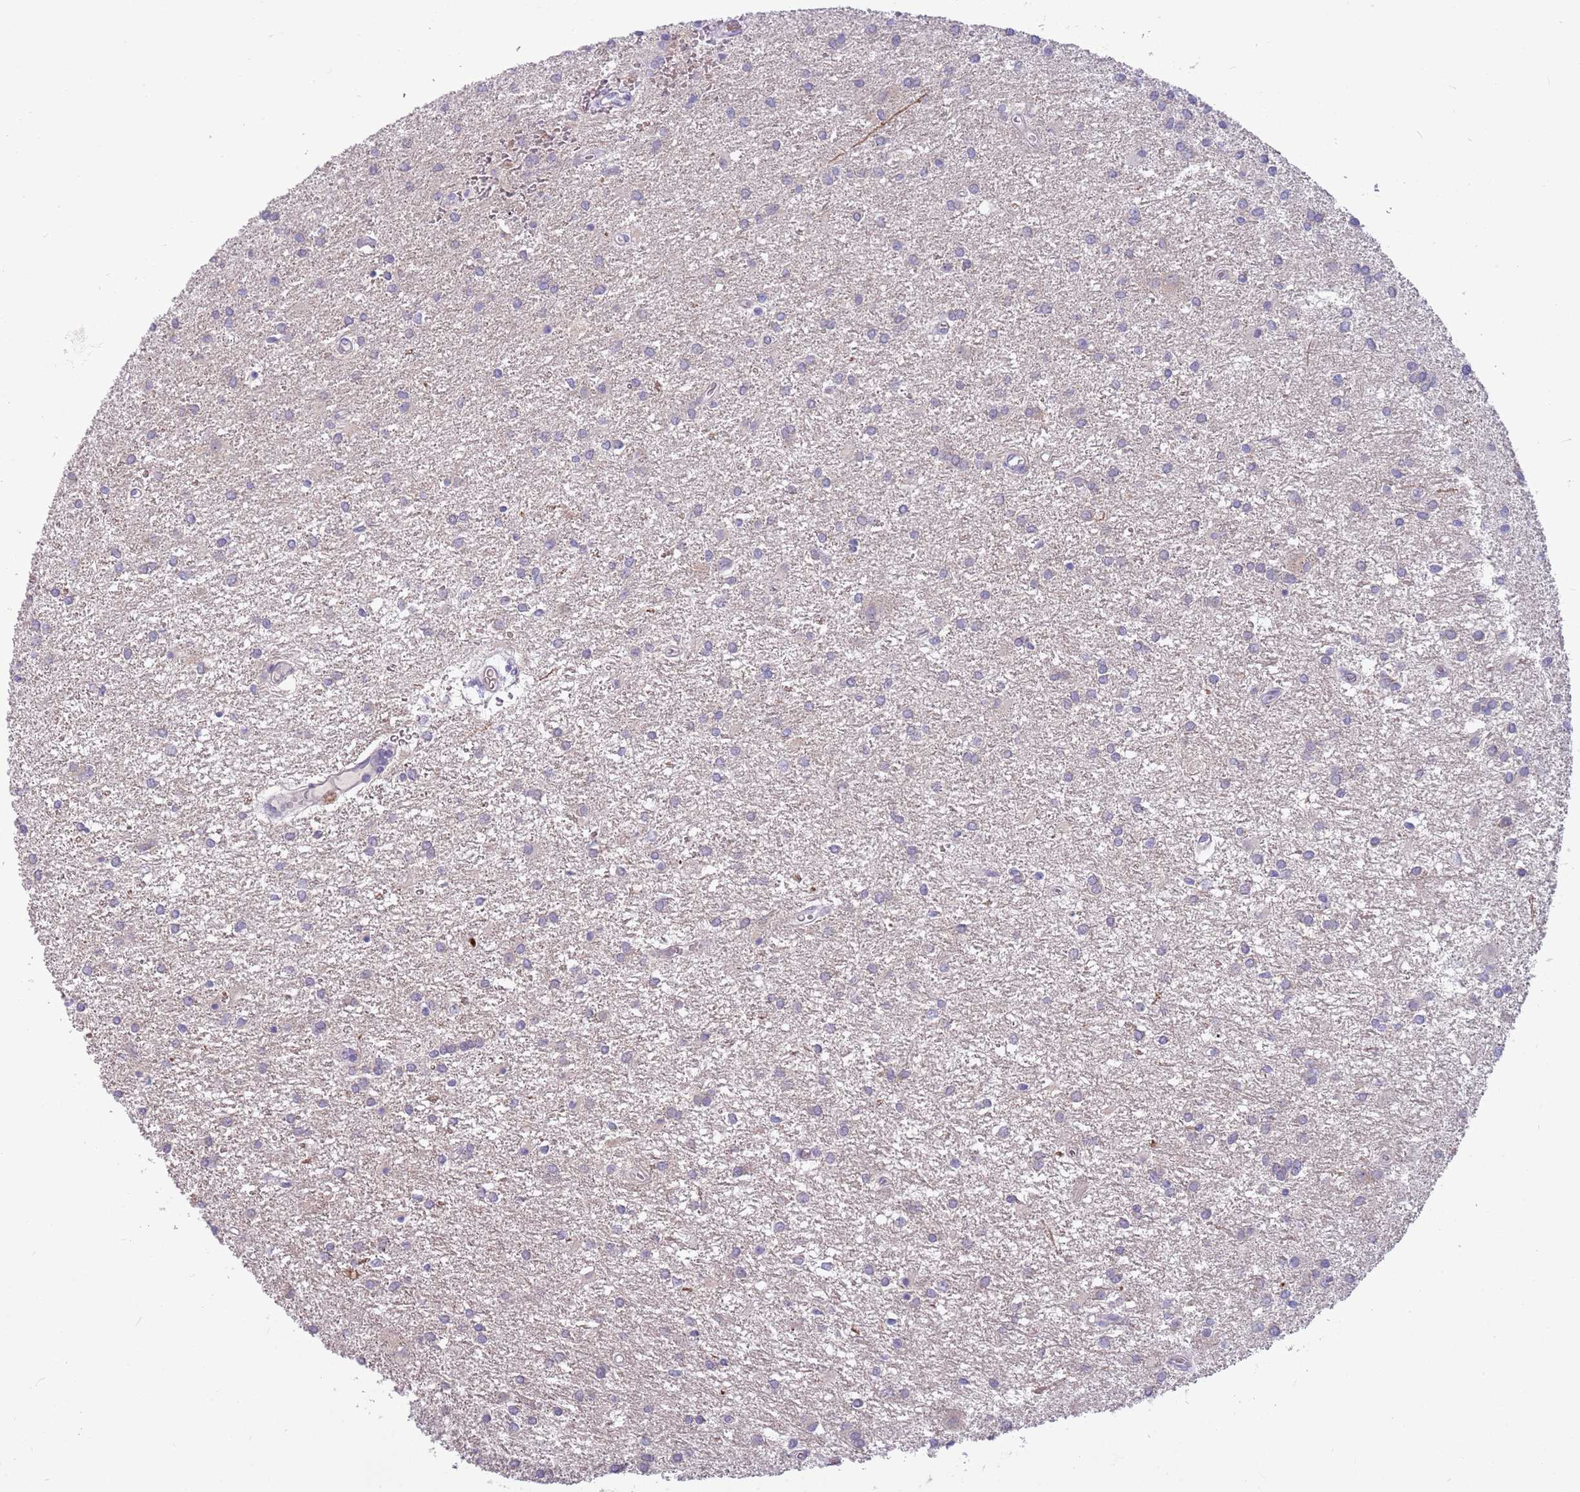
{"staining": {"intensity": "negative", "quantity": "none", "location": "none"}, "tissue": "glioma", "cell_type": "Tumor cells", "image_type": "cancer", "snomed": [{"axis": "morphology", "description": "Glioma, malignant, High grade"}, {"axis": "topography", "description": "Brain"}], "caption": "Protein analysis of glioma reveals no significant expression in tumor cells. (DAB IHC visualized using brightfield microscopy, high magnification).", "gene": "DDHD1", "patient": {"sex": "female", "age": 50}}